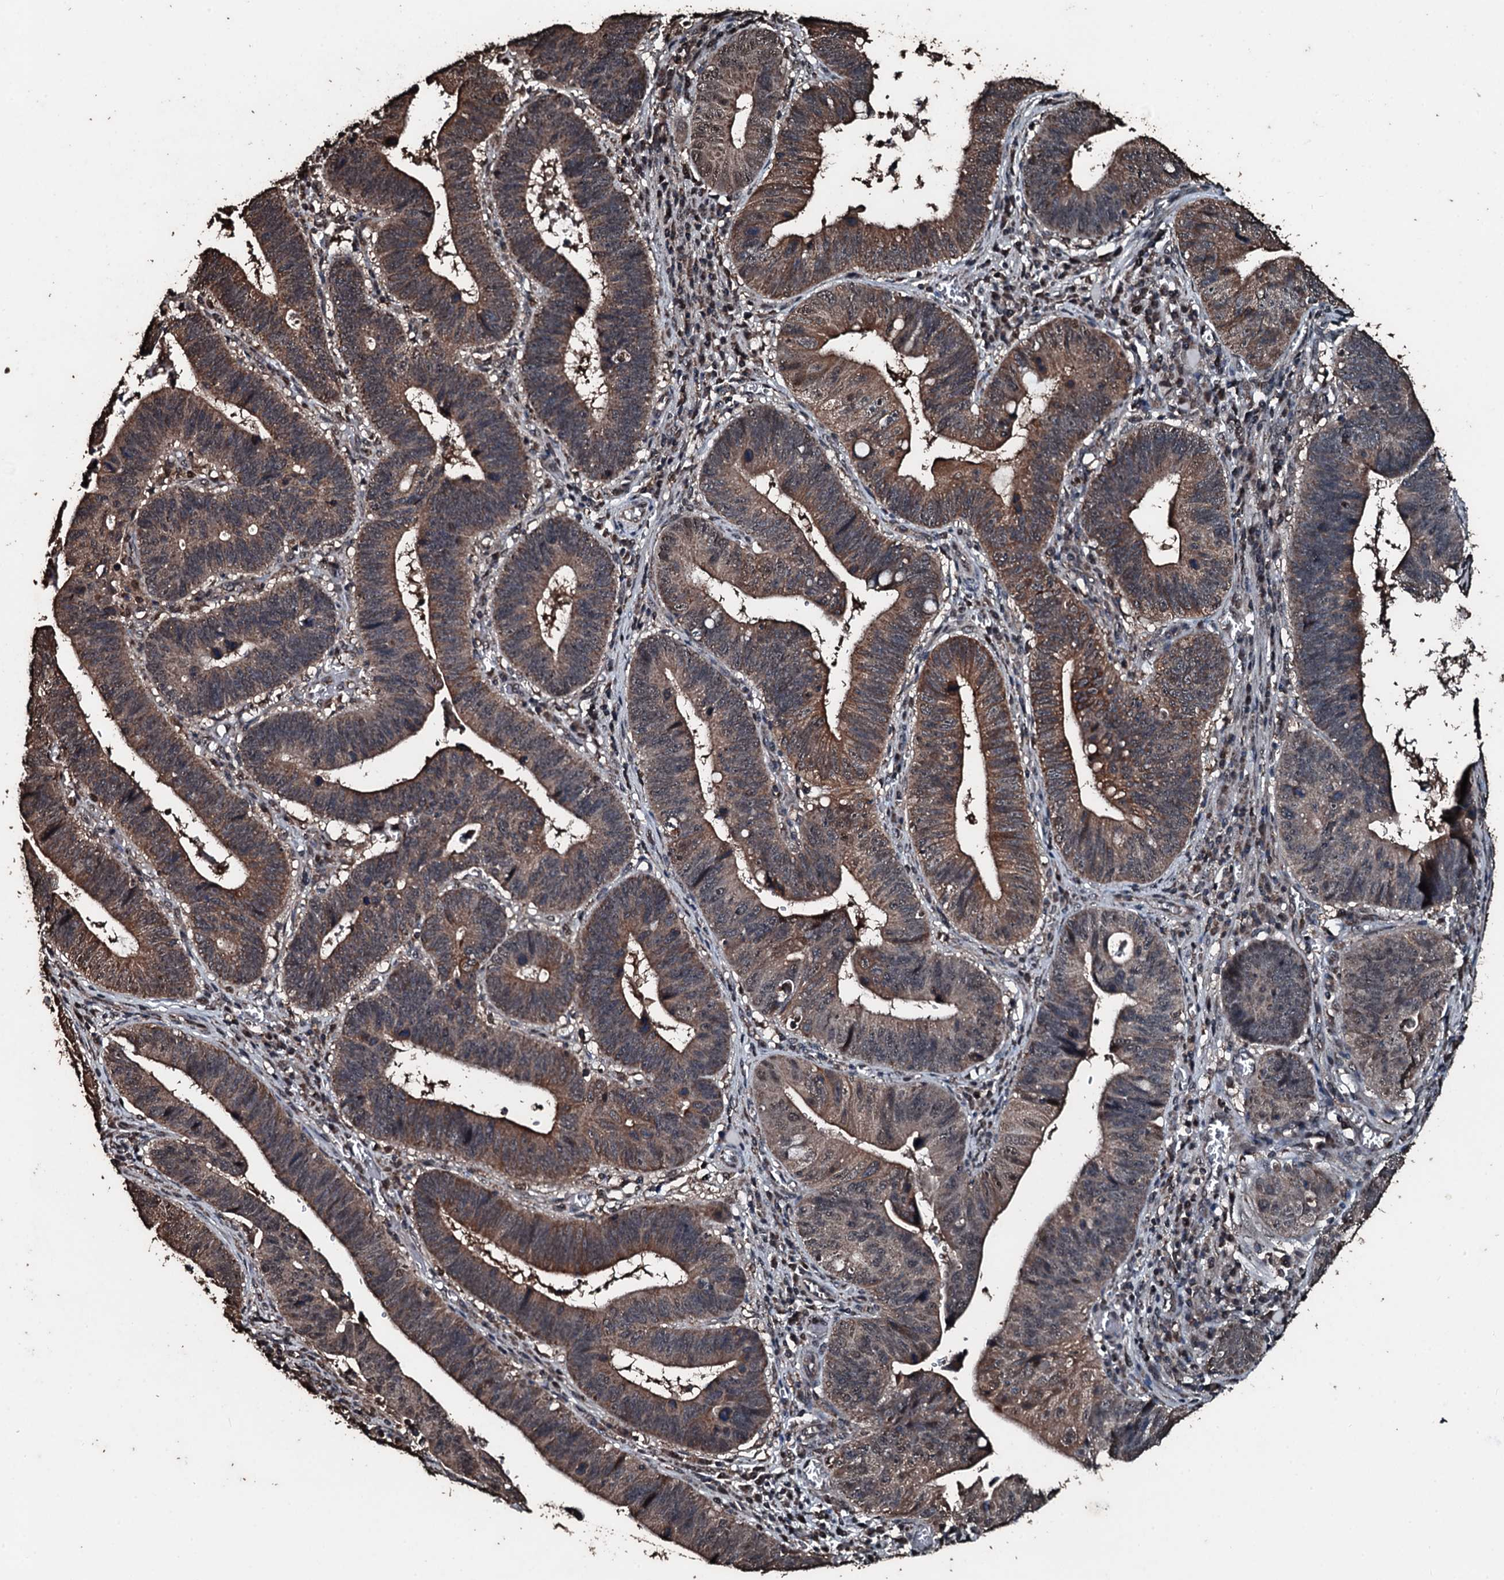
{"staining": {"intensity": "moderate", "quantity": ">75%", "location": "cytoplasmic/membranous"}, "tissue": "stomach cancer", "cell_type": "Tumor cells", "image_type": "cancer", "snomed": [{"axis": "morphology", "description": "Adenocarcinoma, NOS"}, {"axis": "topography", "description": "Stomach"}], "caption": "Human stomach adenocarcinoma stained with a protein marker exhibits moderate staining in tumor cells.", "gene": "FAAP24", "patient": {"sex": "male", "age": 59}}